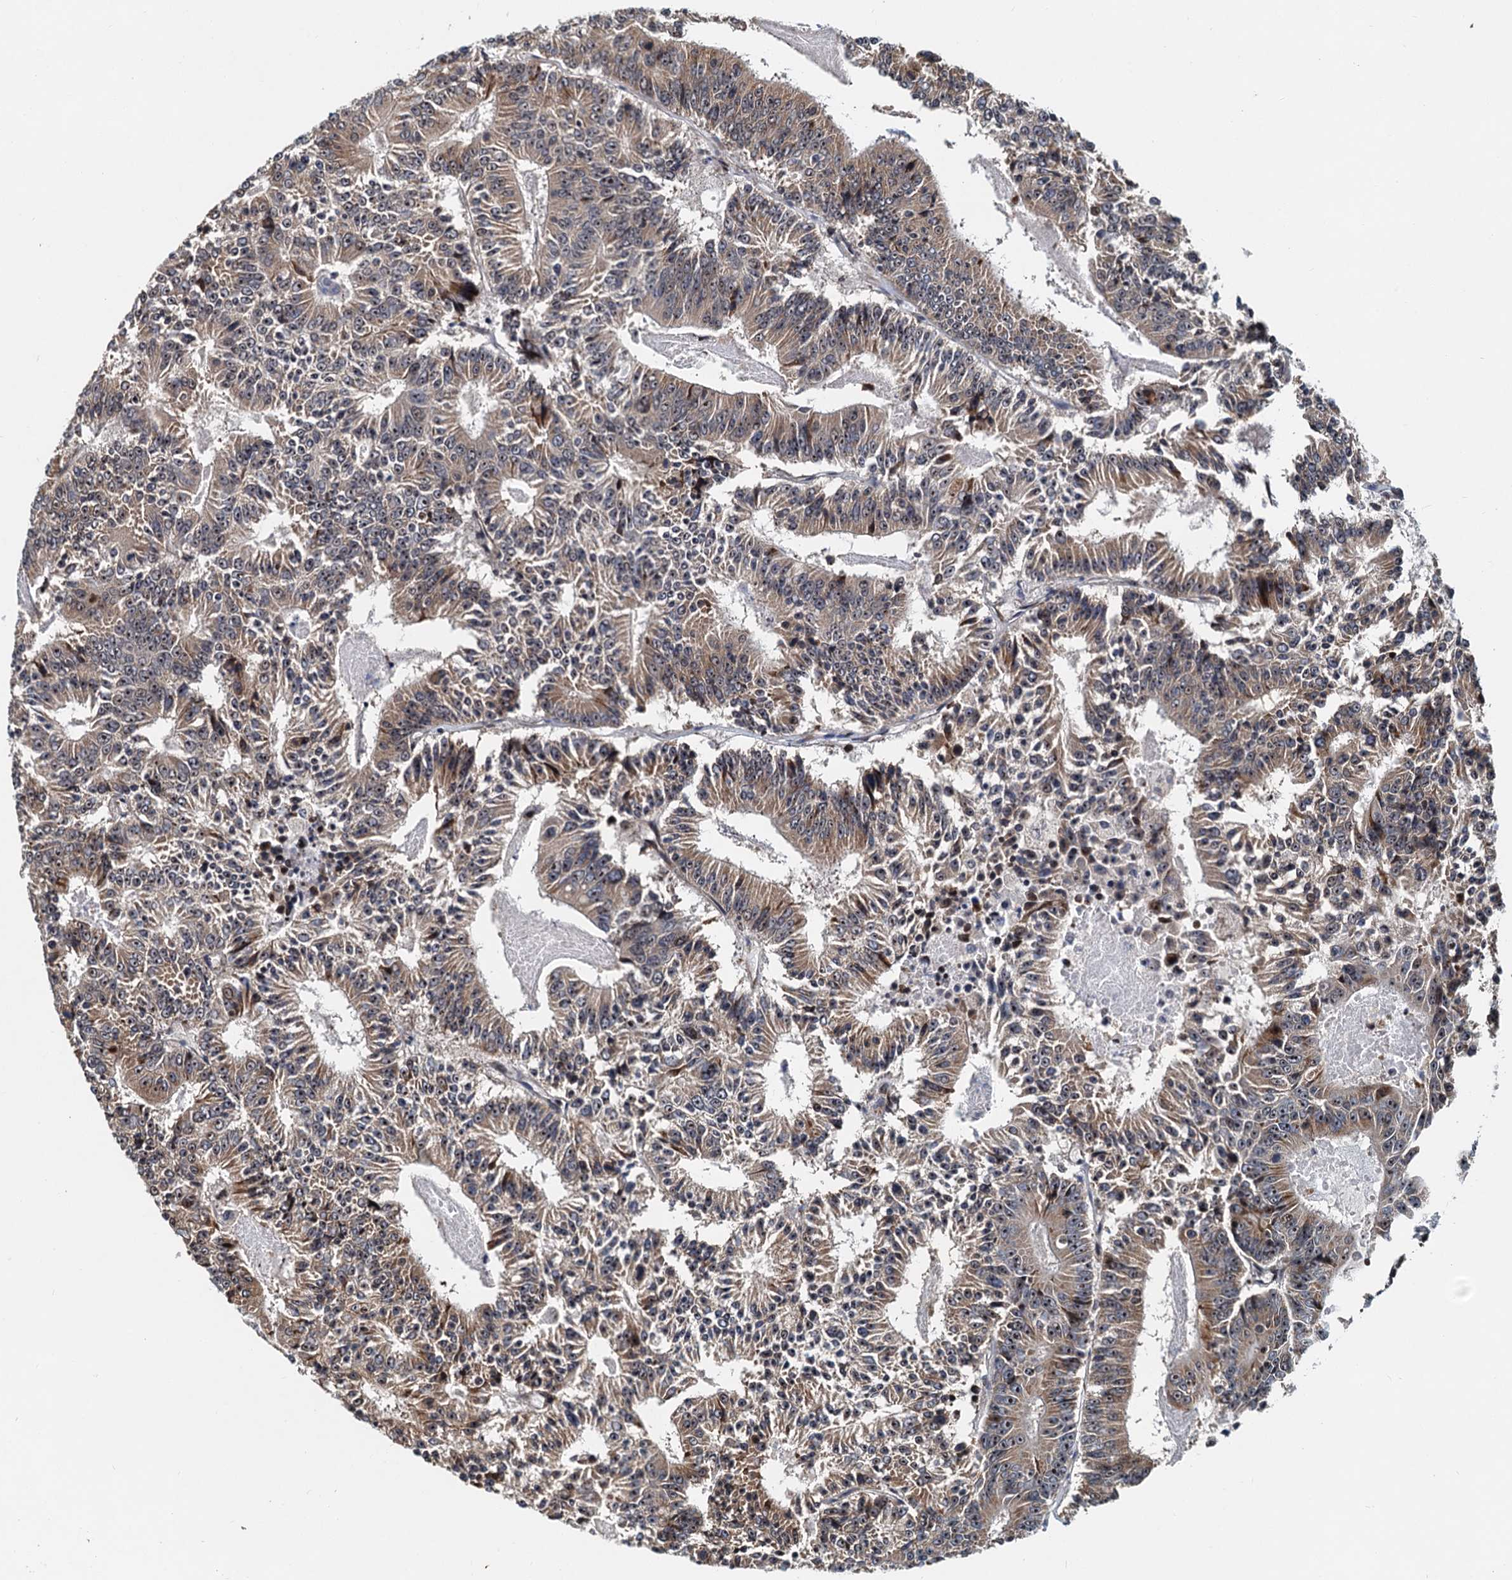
{"staining": {"intensity": "weak", "quantity": ">75%", "location": "cytoplasmic/membranous"}, "tissue": "colorectal cancer", "cell_type": "Tumor cells", "image_type": "cancer", "snomed": [{"axis": "morphology", "description": "Adenocarcinoma, NOS"}, {"axis": "topography", "description": "Colon"}], "caption": "Brown immunohistochemical staining in adenocarcinoma (colorectal) exhibits weak cytoplasmic/membranous expression in approximately >75% of tumor cells. The staining is performed using DAB brown chromogen to label protein expression. The nuclei are counter-stained blue using hematoxylin.", "gene": "DNAJC21", "patient": {"sex": "male", "age": 83}}